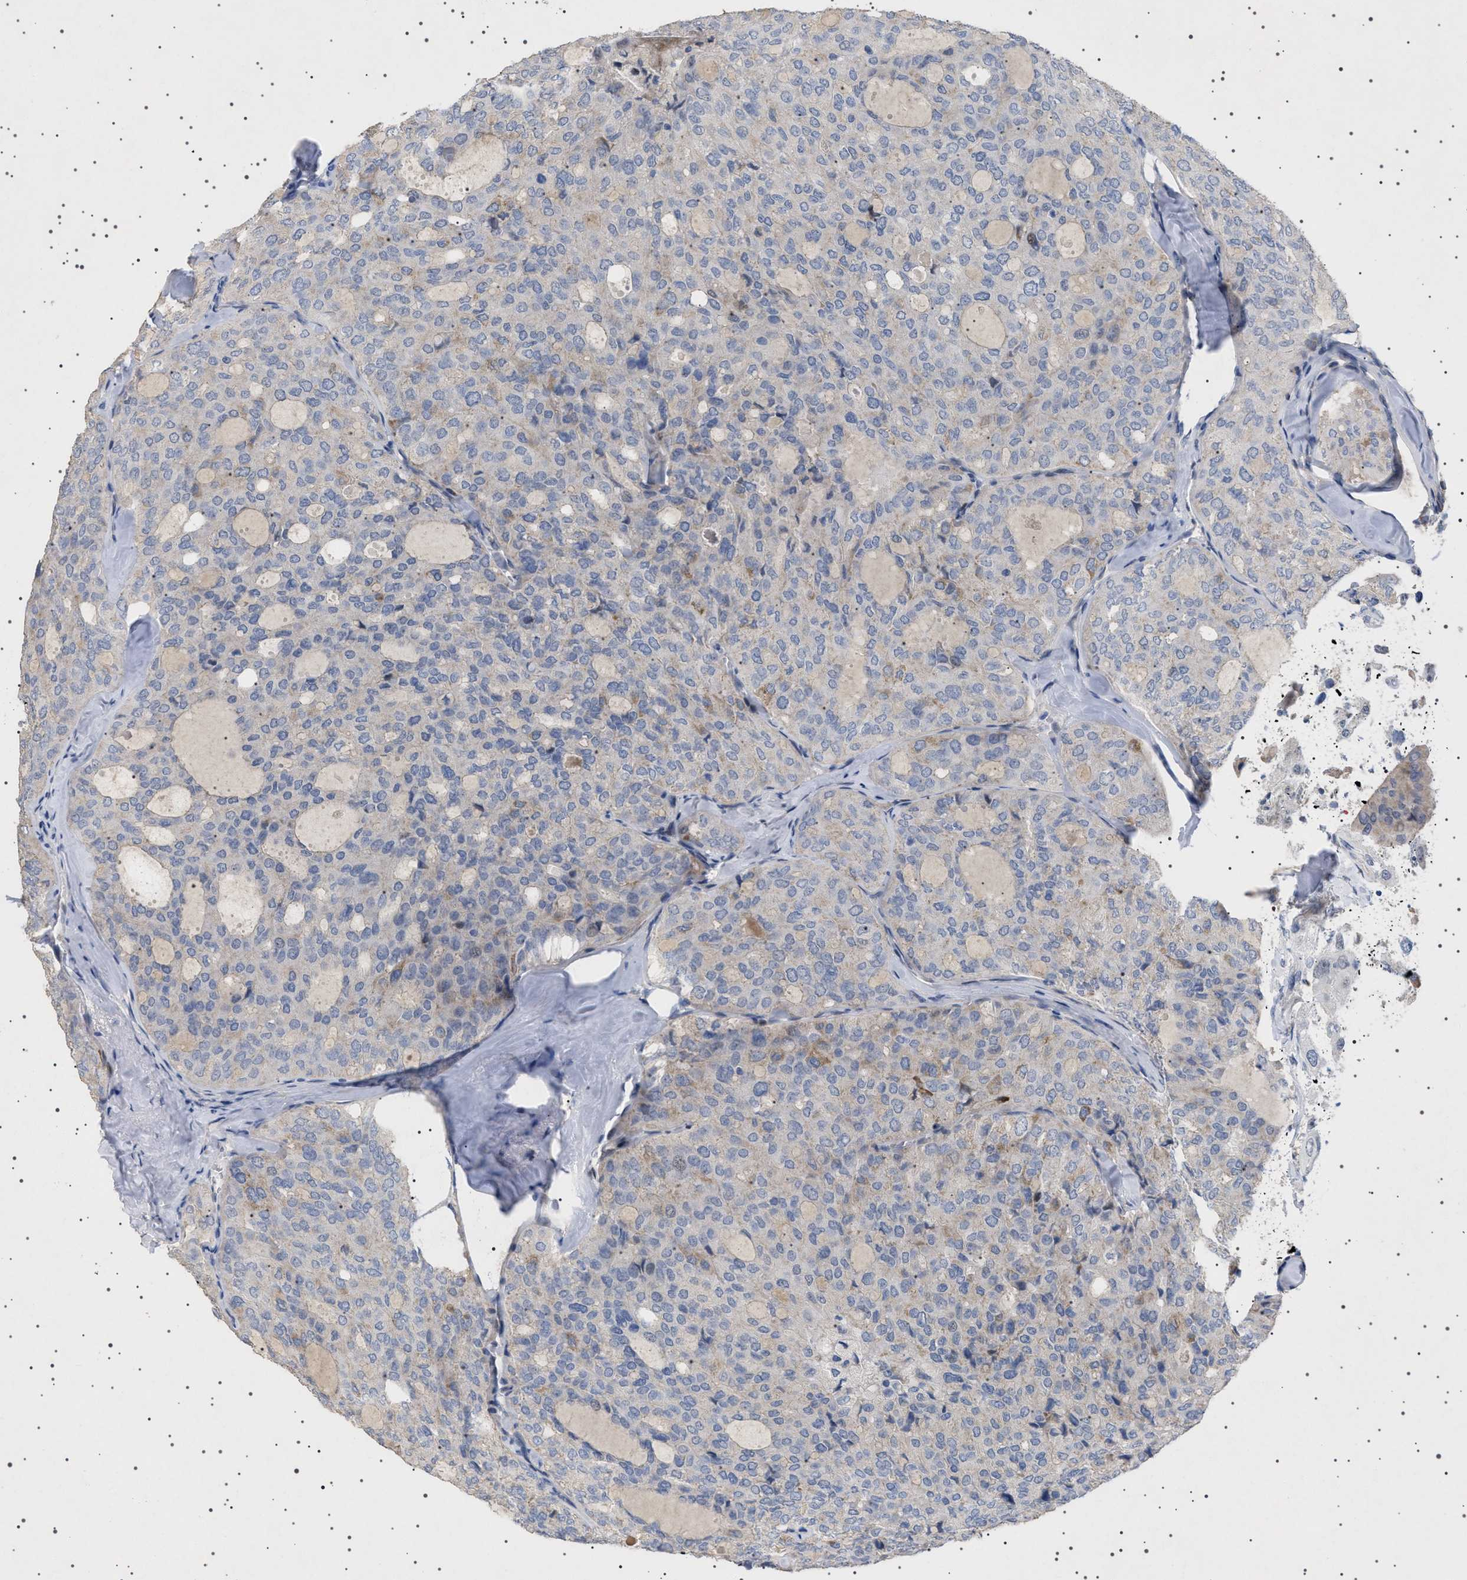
{"staining": {"intensity": "weak", "quantity": "<25%", "location": "cytoplasmic/membranous"}, "tissue": "thyroid cancer", "cell_type": "Tumor cells", "image_type": "cancer", "snomed": [{"axis": "morphology", "description": "Follicular adenoma carcinoma, NOS"}, {"axis": "topography", "description": "Thyroid gland"}], "caption": "This image is of thyroid cancer (follicular adenoma carcinoma) stained with immunohistochemistry to label a protein in brown with the nuclei are counter-stained blue. There is no expression in tumor cells.", "gene": "HTR1A", "patient": {"sex": "male", "age": 75}}